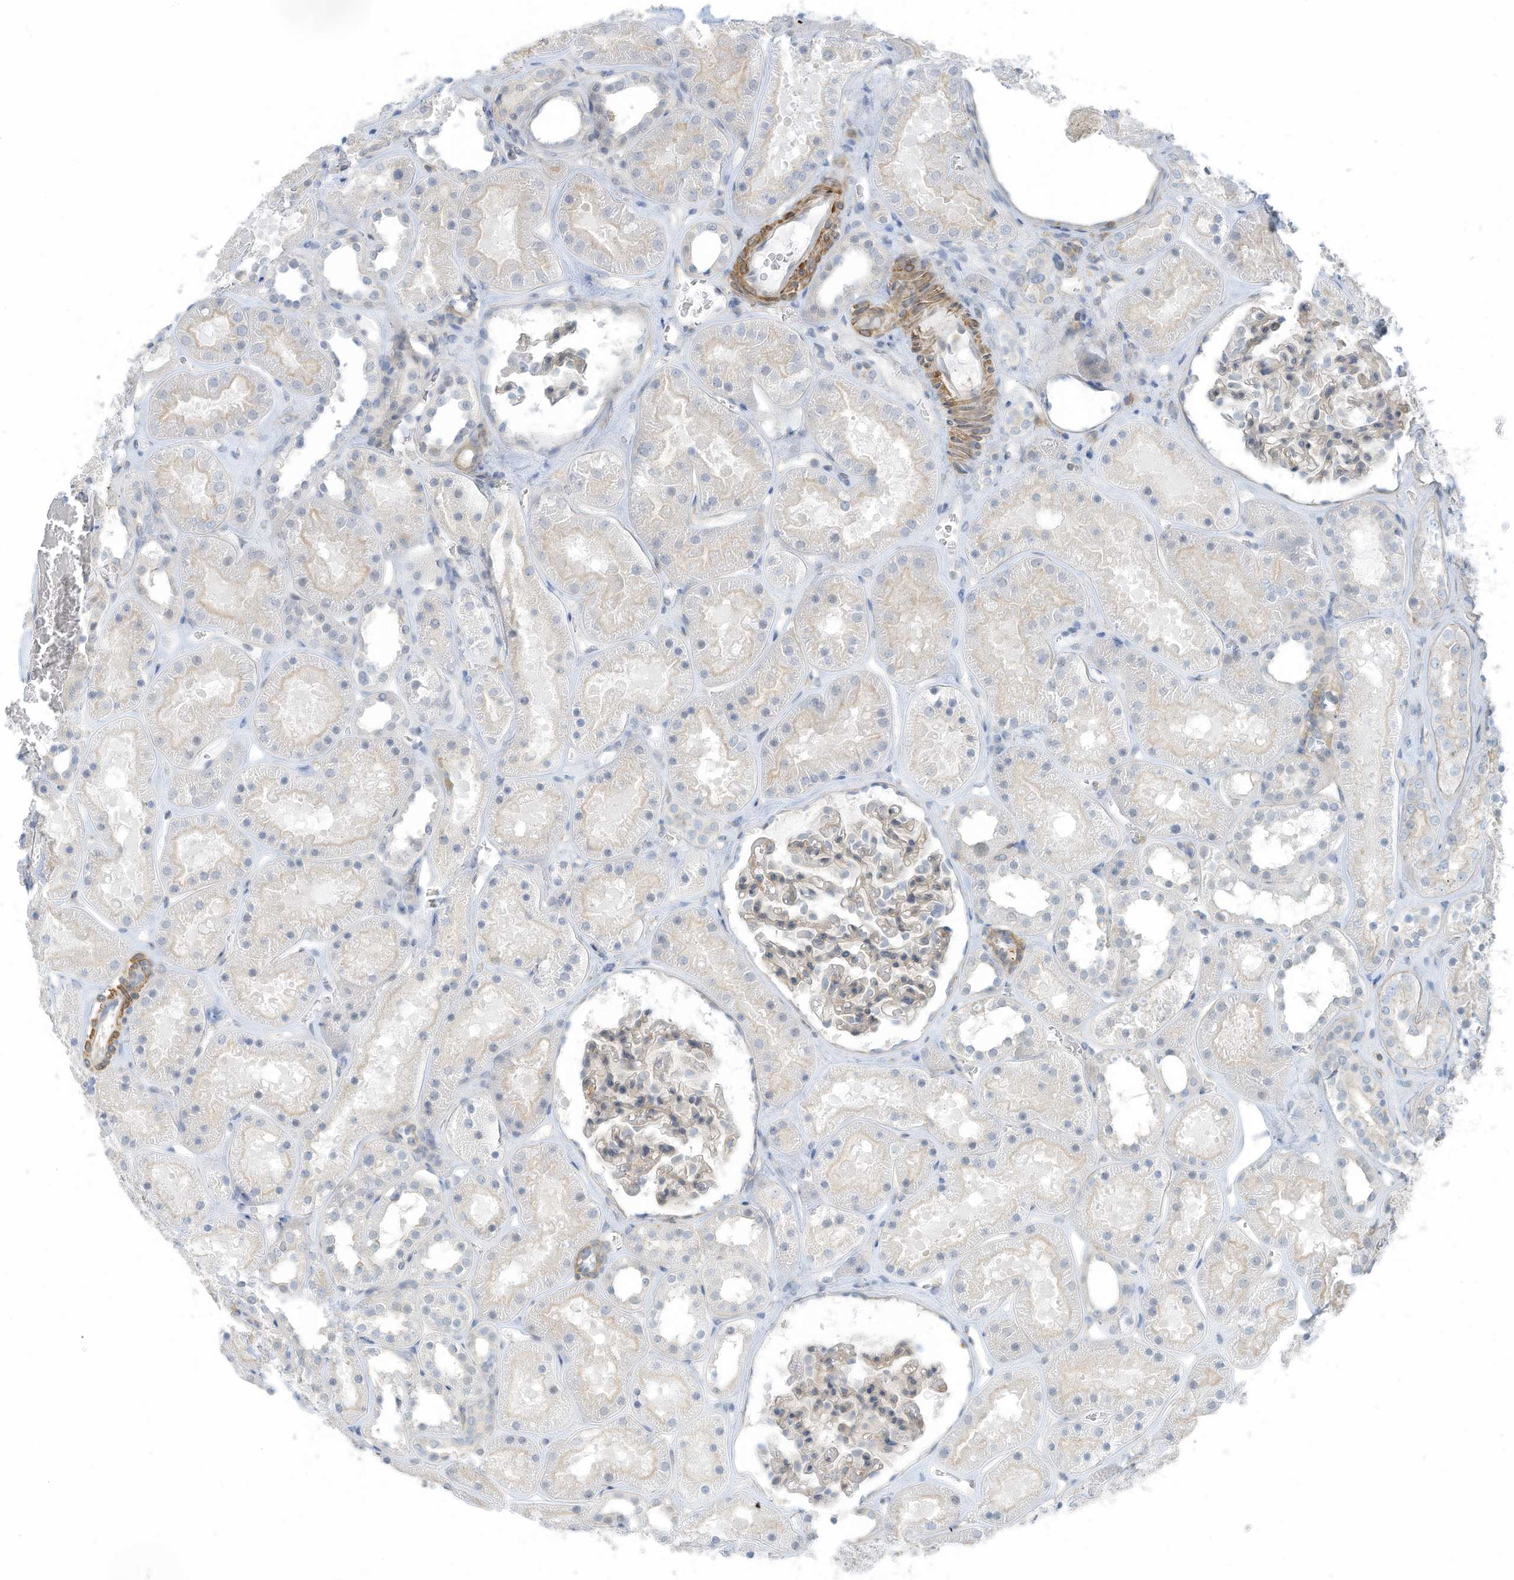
{"staining": {"intensity": "weak", "quantity": "25%-75%", "location": "cytoplasmic/membranous"}, "tissue": "kidney", "cell_type": "Cells in glomeruli", "image_type": "normal", "snomed": [{"axis": "morphology", "description": "Normal tissue, NOS"}, {"axis": "topography", "description": "Kidney"}], "caption": "DAB immunohistochemical staining of benign human kidney exhibits weak cytoplasmic/membranous protein staining in approximately 25%-75% of cells in glomeruli.", "gene": "ZNF846", "patient": {"sex": "female", "age": 41}}